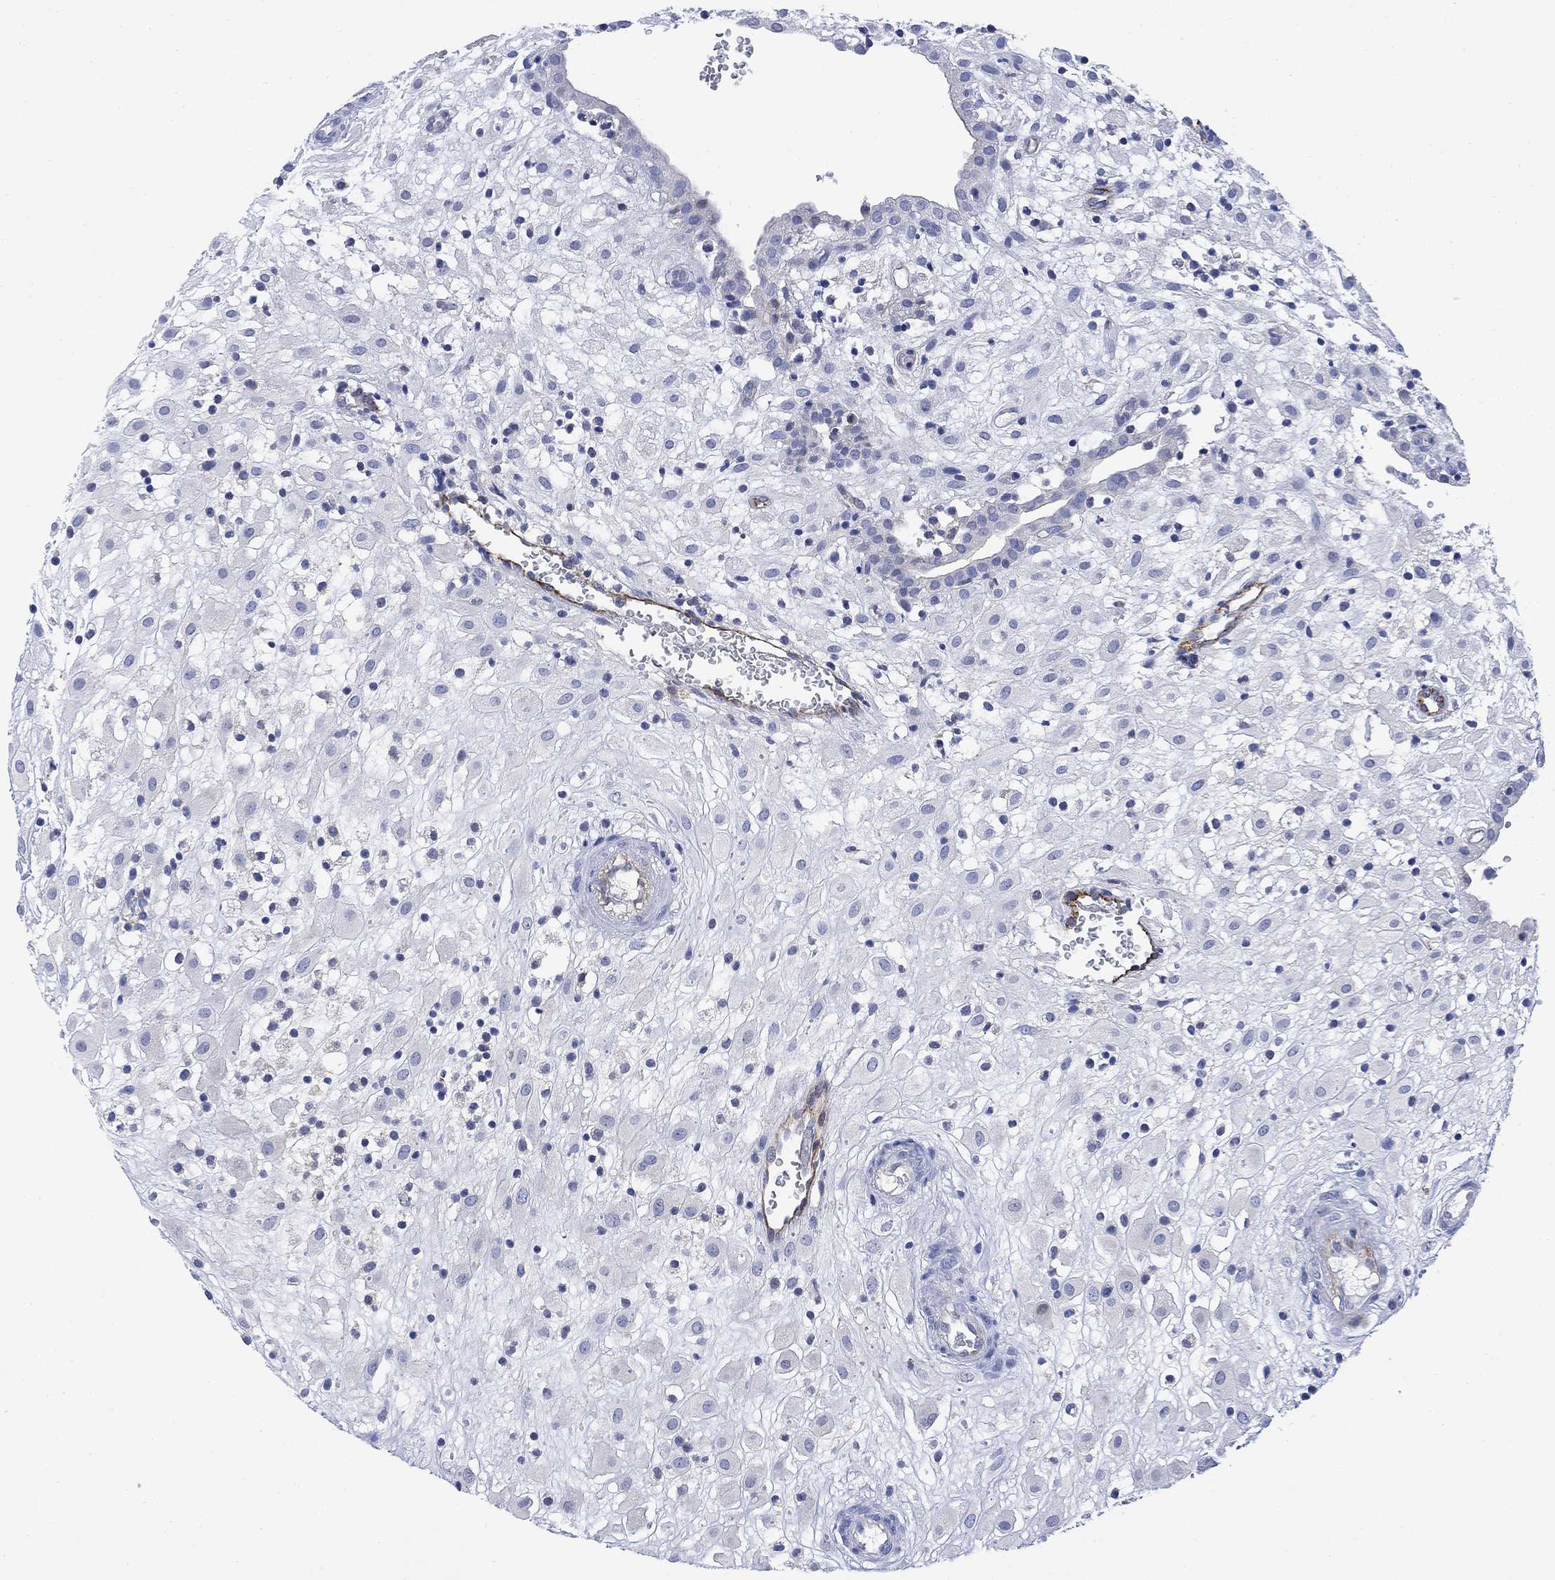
{"staining": {"intensity": "negative", "quantity": "none", "location": "none"}, "tissue": "placenta", "cell_type": "Decidual cells", "image_type": "normal", "snomed": [{"axis": "morphology", "description": "Normal tissue, NOS"}, {"axis": "topography", "description": "Placenta"}], "caption": "Unremarkable placenta was stained to show a protein in brown. There is no significant staining in decidual cells.", "gene": "ARSK", "patient": {"sex": "female", "age": 24}}